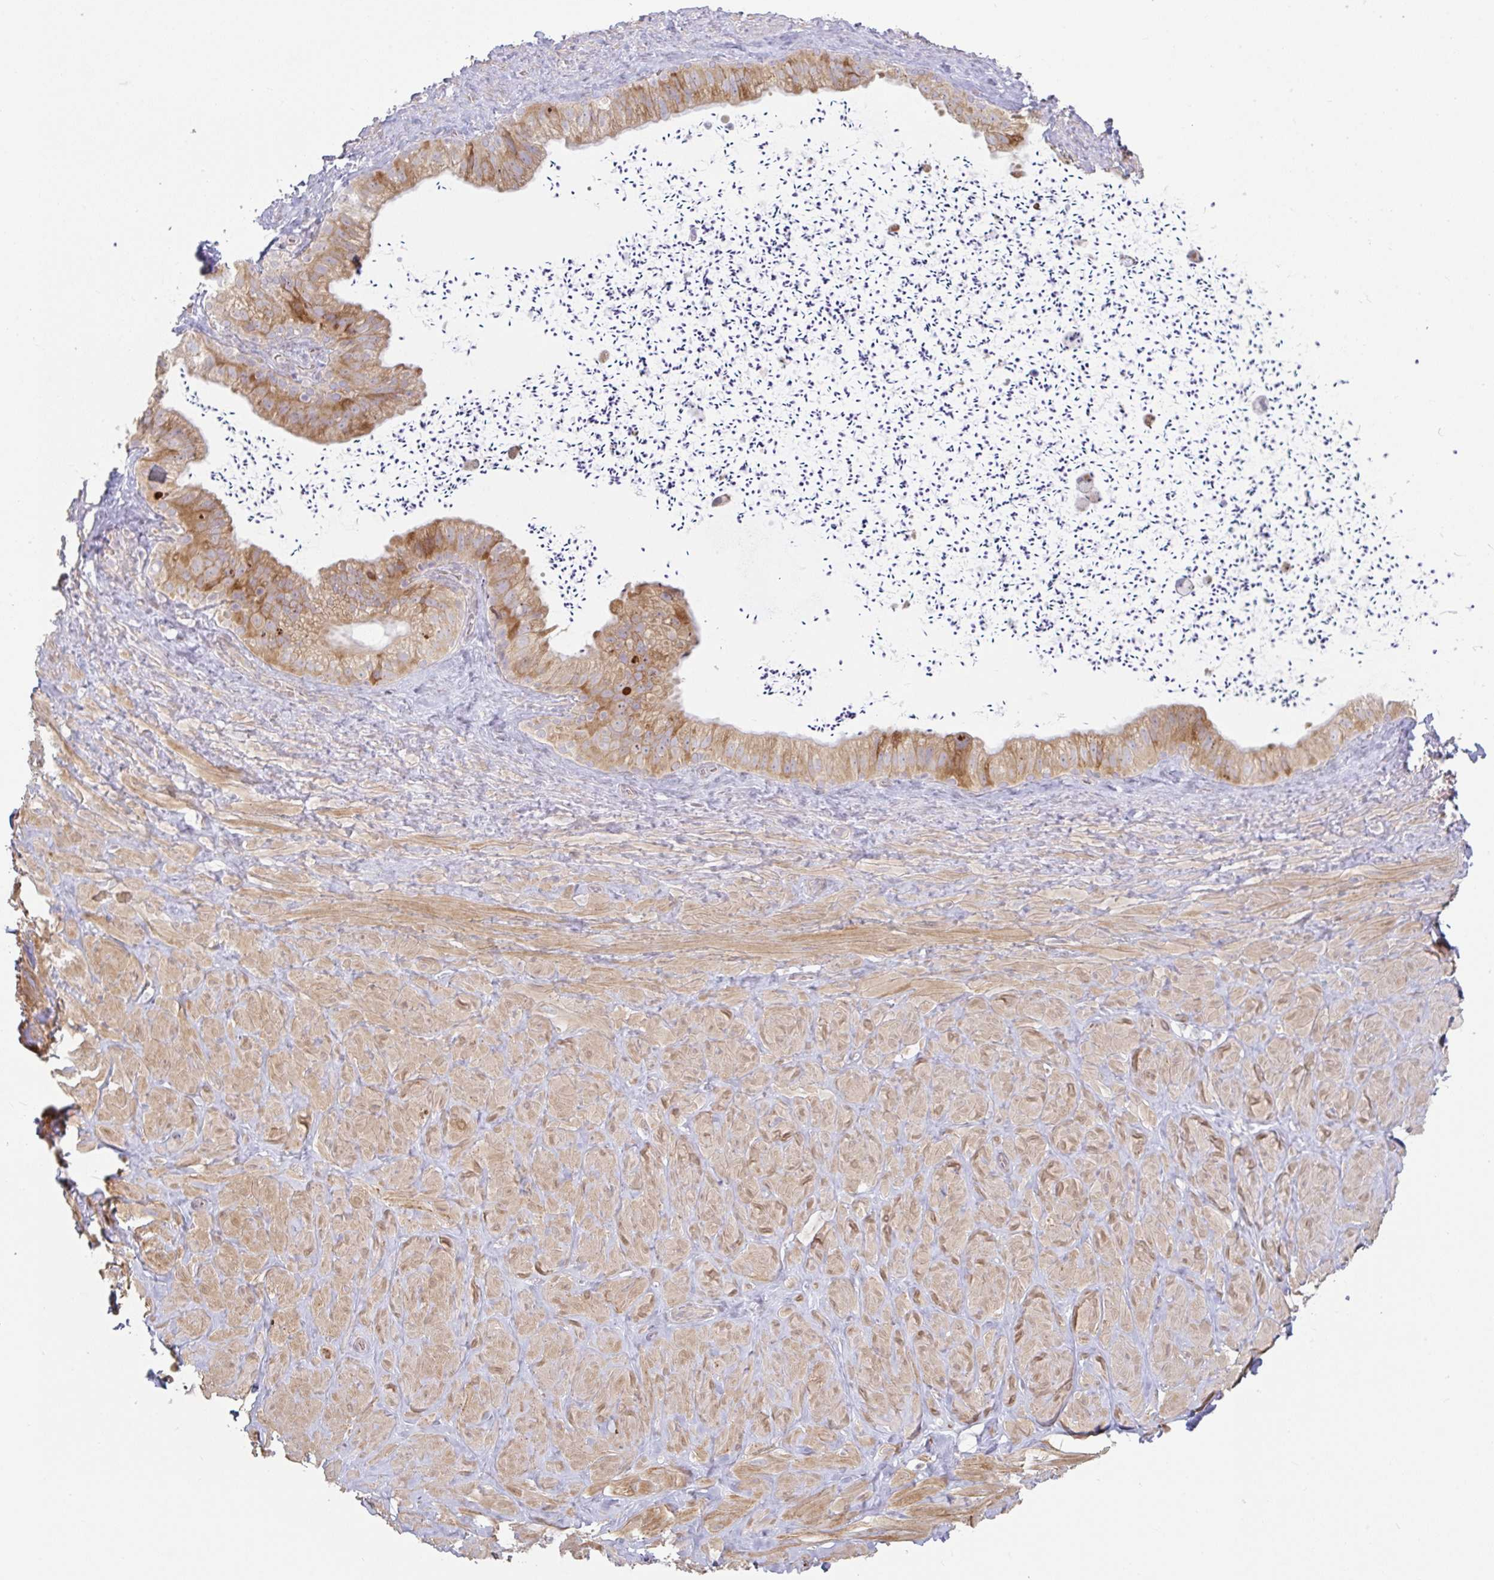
{"staining": {"intensity": "negative", "quantity": "none", "location": "none"}, "tissue": "adipose tissue", "cell_type": "Adipocytes", "image_type": "normal", "snomed": [{"axis": "morphology", "description": "Normal tissue, NOS"}, {"axis": "topography", "description": "Vascular tissue"}, {"axis": "topography", "description": "Peripheral nerve tissue"}], "caption": "Immunohistochemistry (IHC) histopathology image of benign adipose tissue: adipose tissue stained with DAB reveals no significant protein expression in adipocytes. (Brightfield microscopy of DAB (3,3'-diaminobenzidine) immunohistochemistry (IHC) at high magnification).", "gene": "MOB1A", "patient": {"sex": "male", "age": 41}}